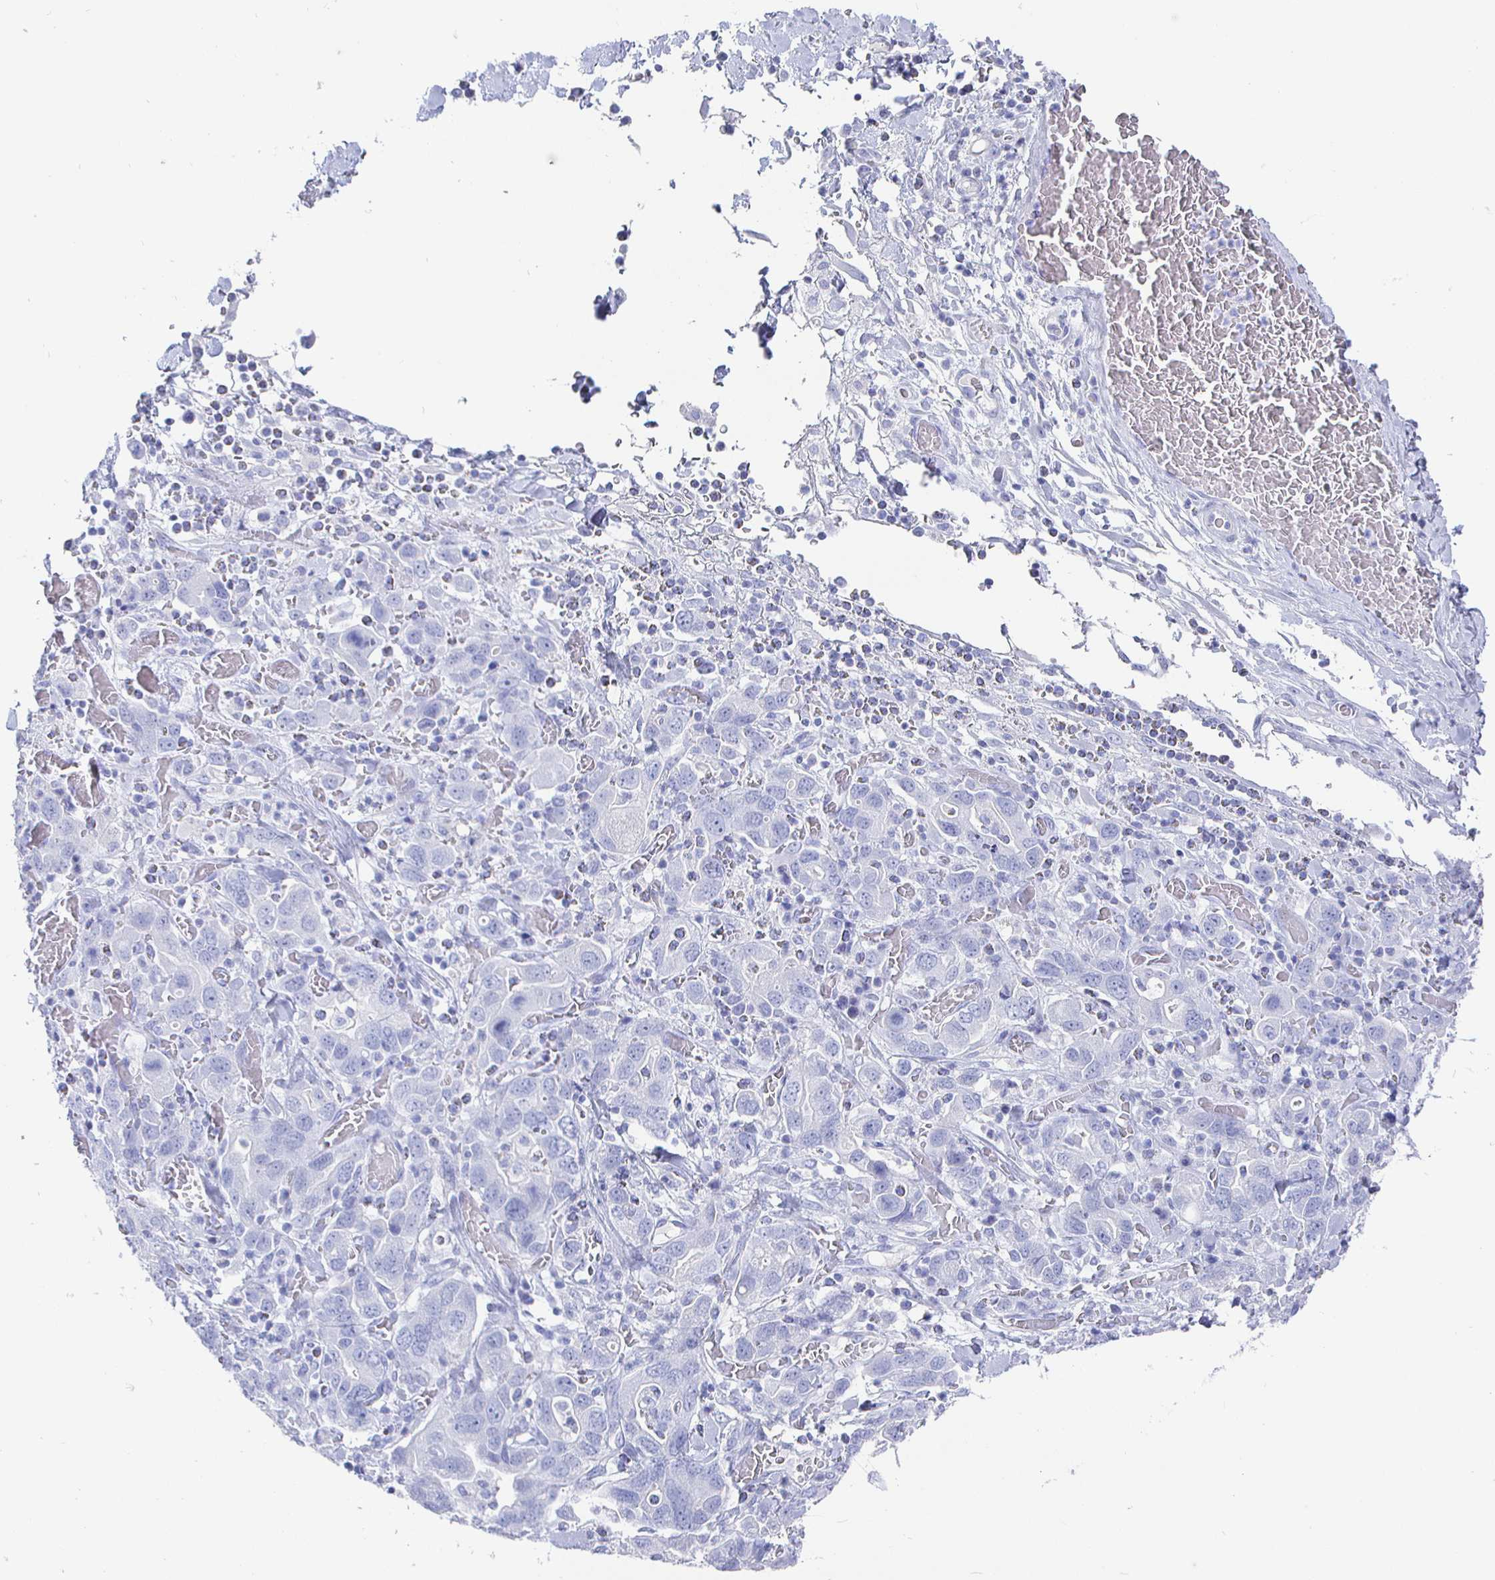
{"staining": {"intensity": "negative", "quantity": "none", "location": "none"}, "tissue": "stomach cancer", "cell_type": "Tumor cells", "image_type": "cancer", "snomed": [{"axis": "morphology", "description": "Adenocarcinoma, NOS"}, {"axis": "topography", "description": "Stomach, upper"}, {"axis": "topography", "description": "Stomach"}], "caption": "Tumor cells are negative for protein expression in human adenocarcinoma (stomach). (Brightfield microscopy of DAB (3,3'-diaminobenzidine) IHC at high magnification).", "gene": "CLCA1", "patient": {"sex": "male", "age": 62}}